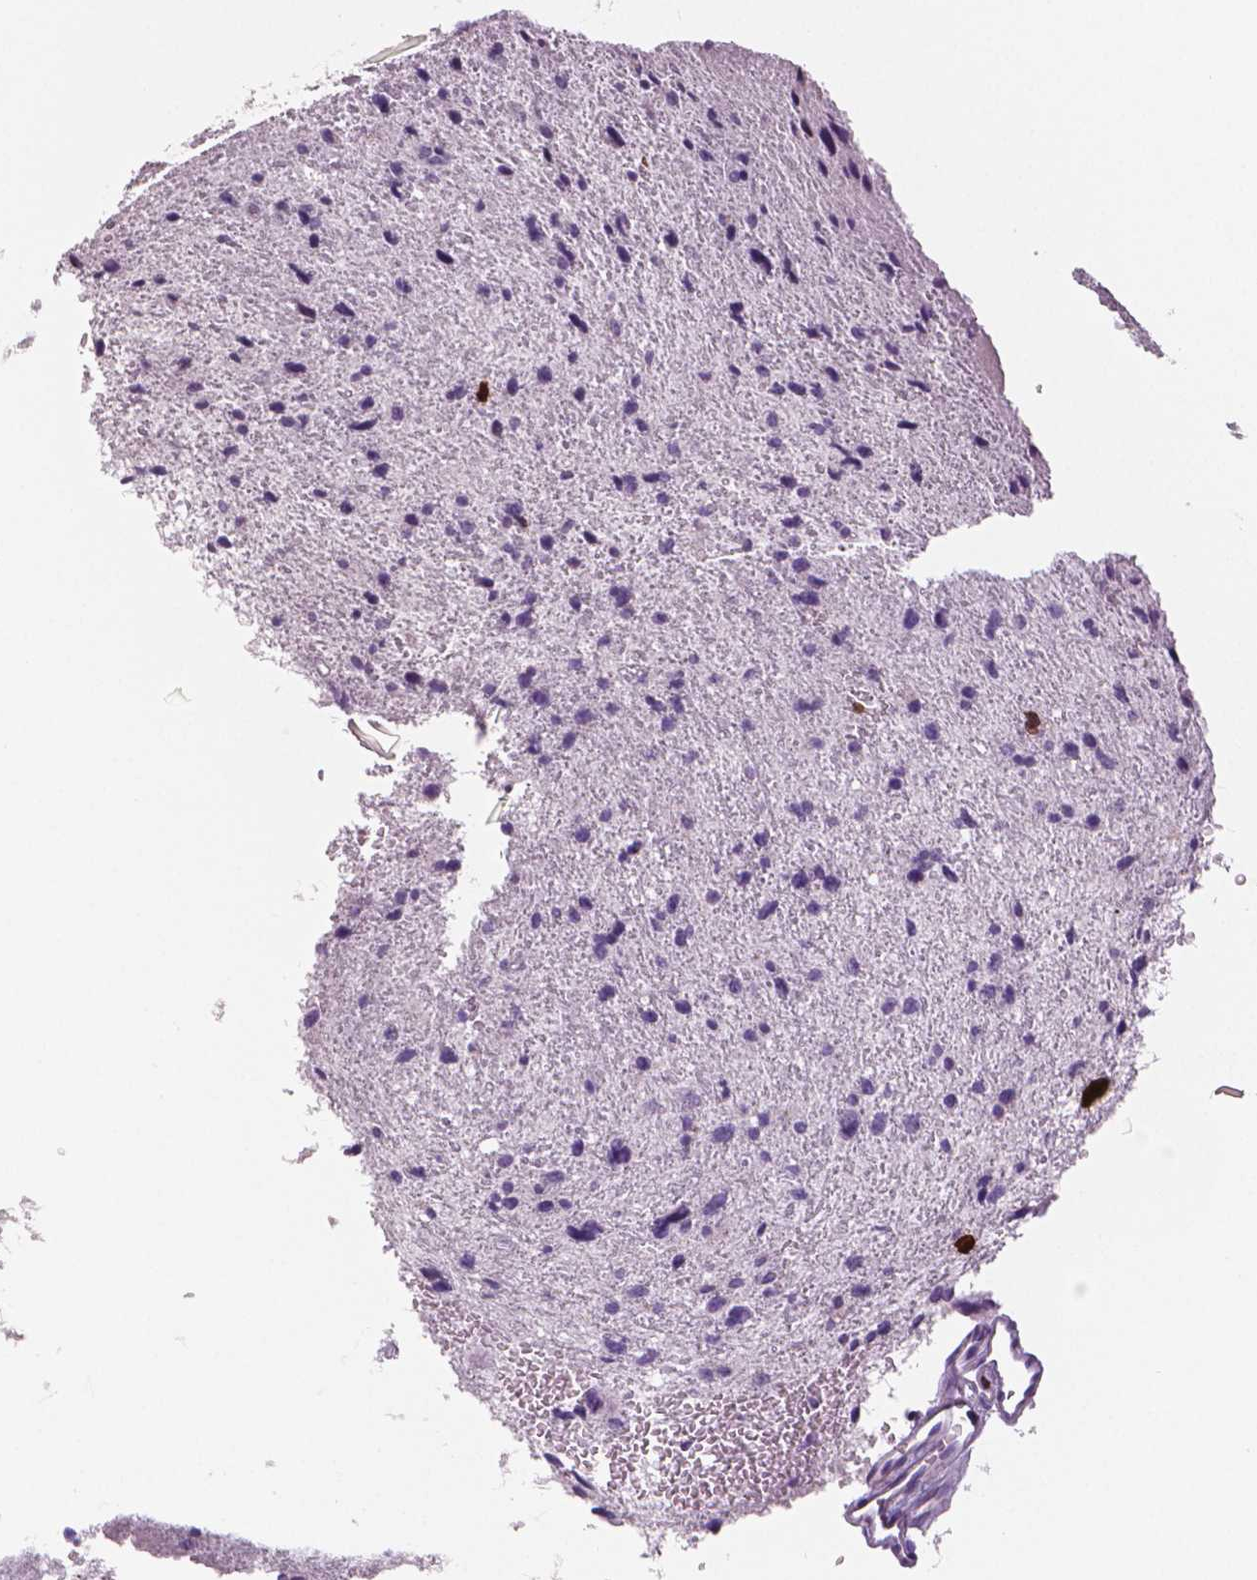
{"staining": {"intensity": "strong", "quantity": "<25%", "location": "nuclear"}, "tissue": "glioma", "cell_type": "Tumor cells", "image_type": "cancer", "snomed": [{"axis": "morphology", "description": "Glioma, malignant, Low grade"}, {"axis": "topography", "description": "Brain"}], "caption": "DAB (3,3'-diaminobenzidine) immunohistochemical staining of human malignant glioma (low-grade) displays strong nuclear protein staining in about <25% of tumor cells. (DAB IHC, brown staining for protein, blue staining for nuclei).", "gene": "MKI67", "patient": {"sex": "female", "age": 55}}